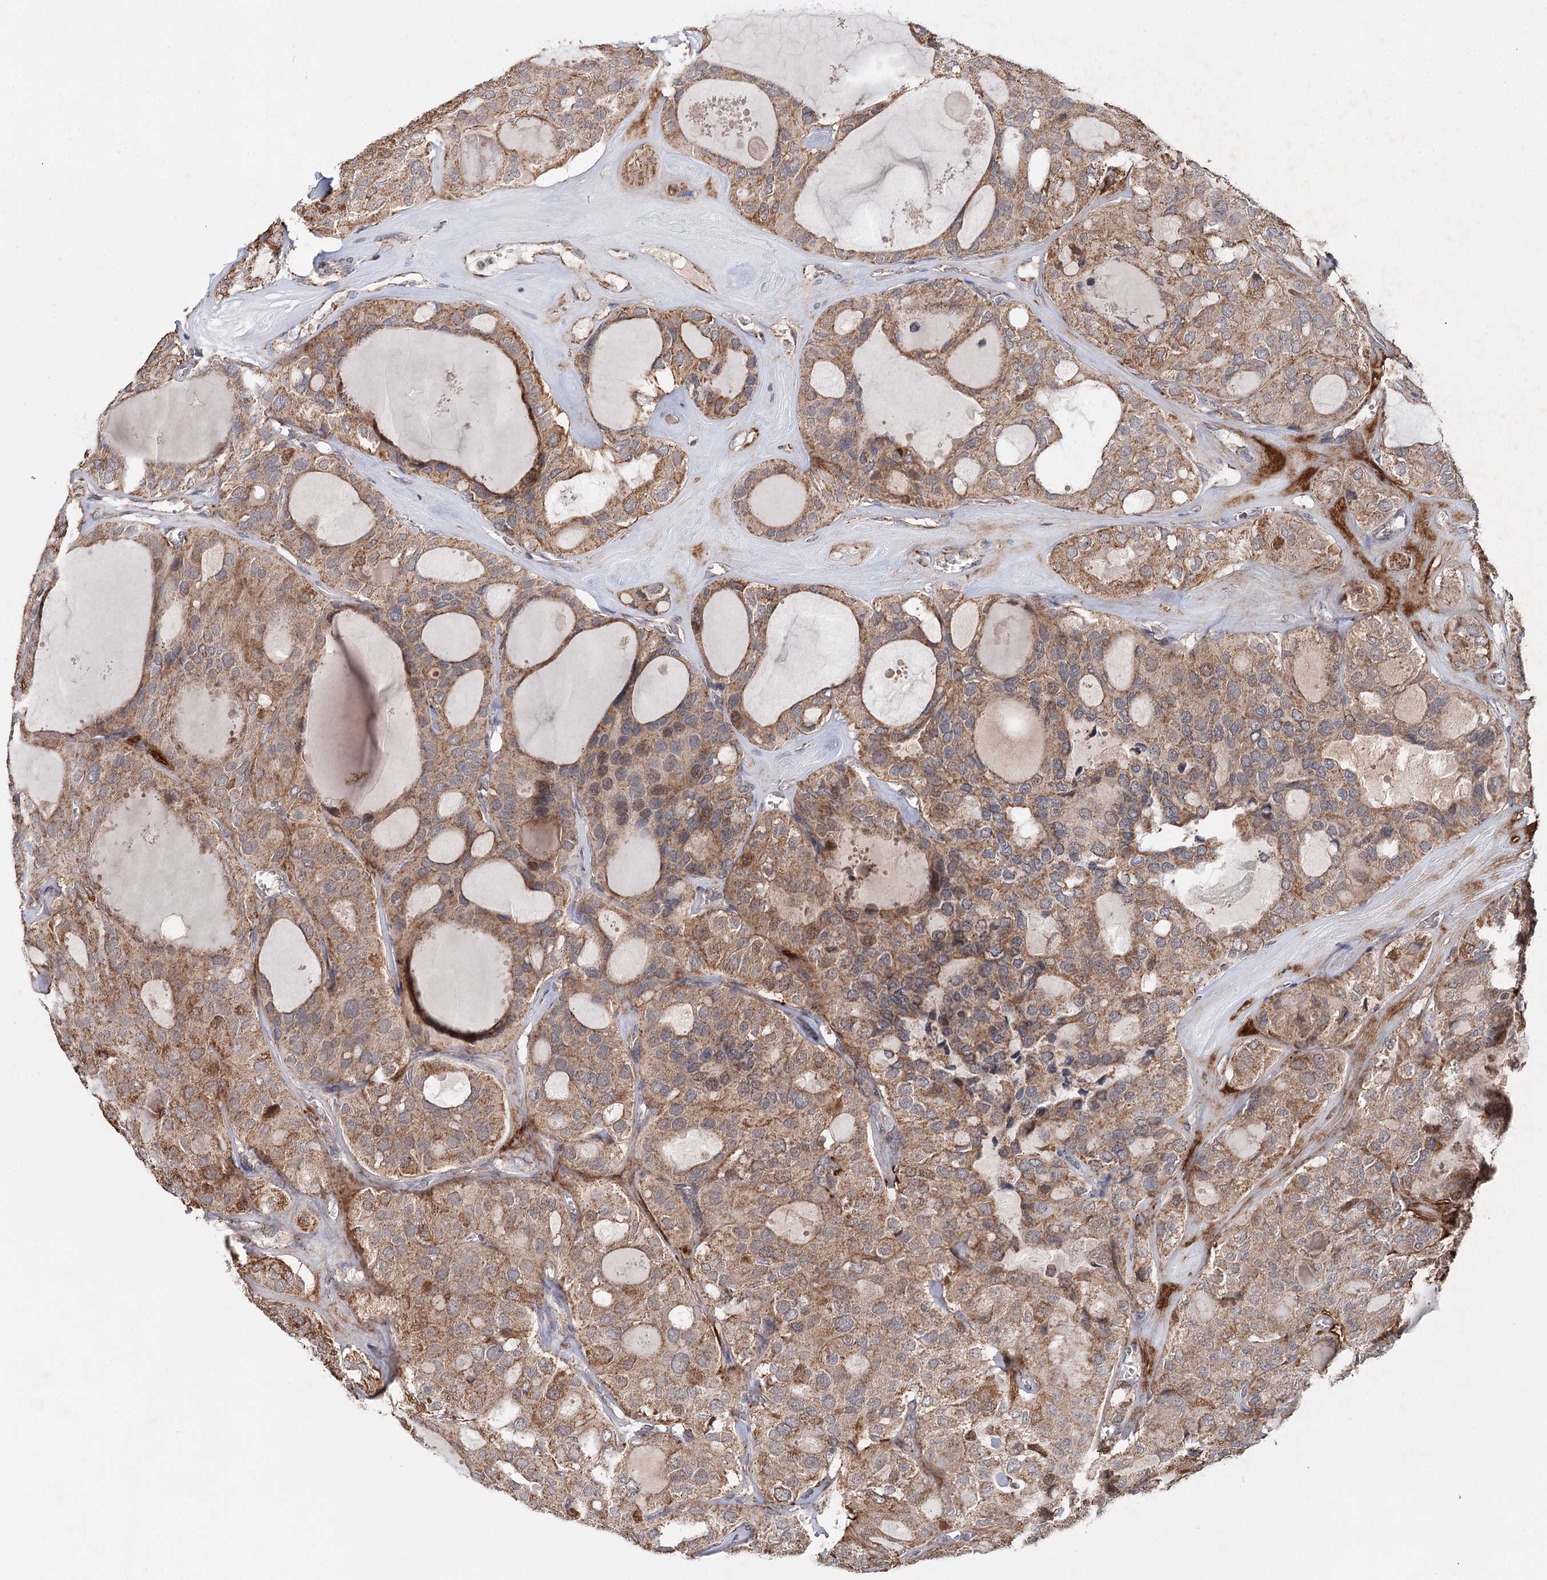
{"staining": {"intensity": "moderate", "quantity": ">75%", "location": "cytoplasmic/membranous,nuclear"}, "tissue": "thyroid cancer", "cell_type": "Tumor cells", "image_type": "cancer", "snomed": [{"axis": "morphology", "description": "Follicular adenoma carcinoma, NOS"}, {"axis": "topography", "description": "Thyroid gland"}], "caption": "Protein expression analysis of thyroid cancer exhibits moderate cytoplasmic/membranous and nuclear positivity in approximately >75% of tumor cells. The staining is performed using DAB brown chromogen to label protein expression. The nuclei are counter-stained blue using hematoxylin.", "gene": "PIK3CB", "patient": {"sex": "male", "age": 75}}